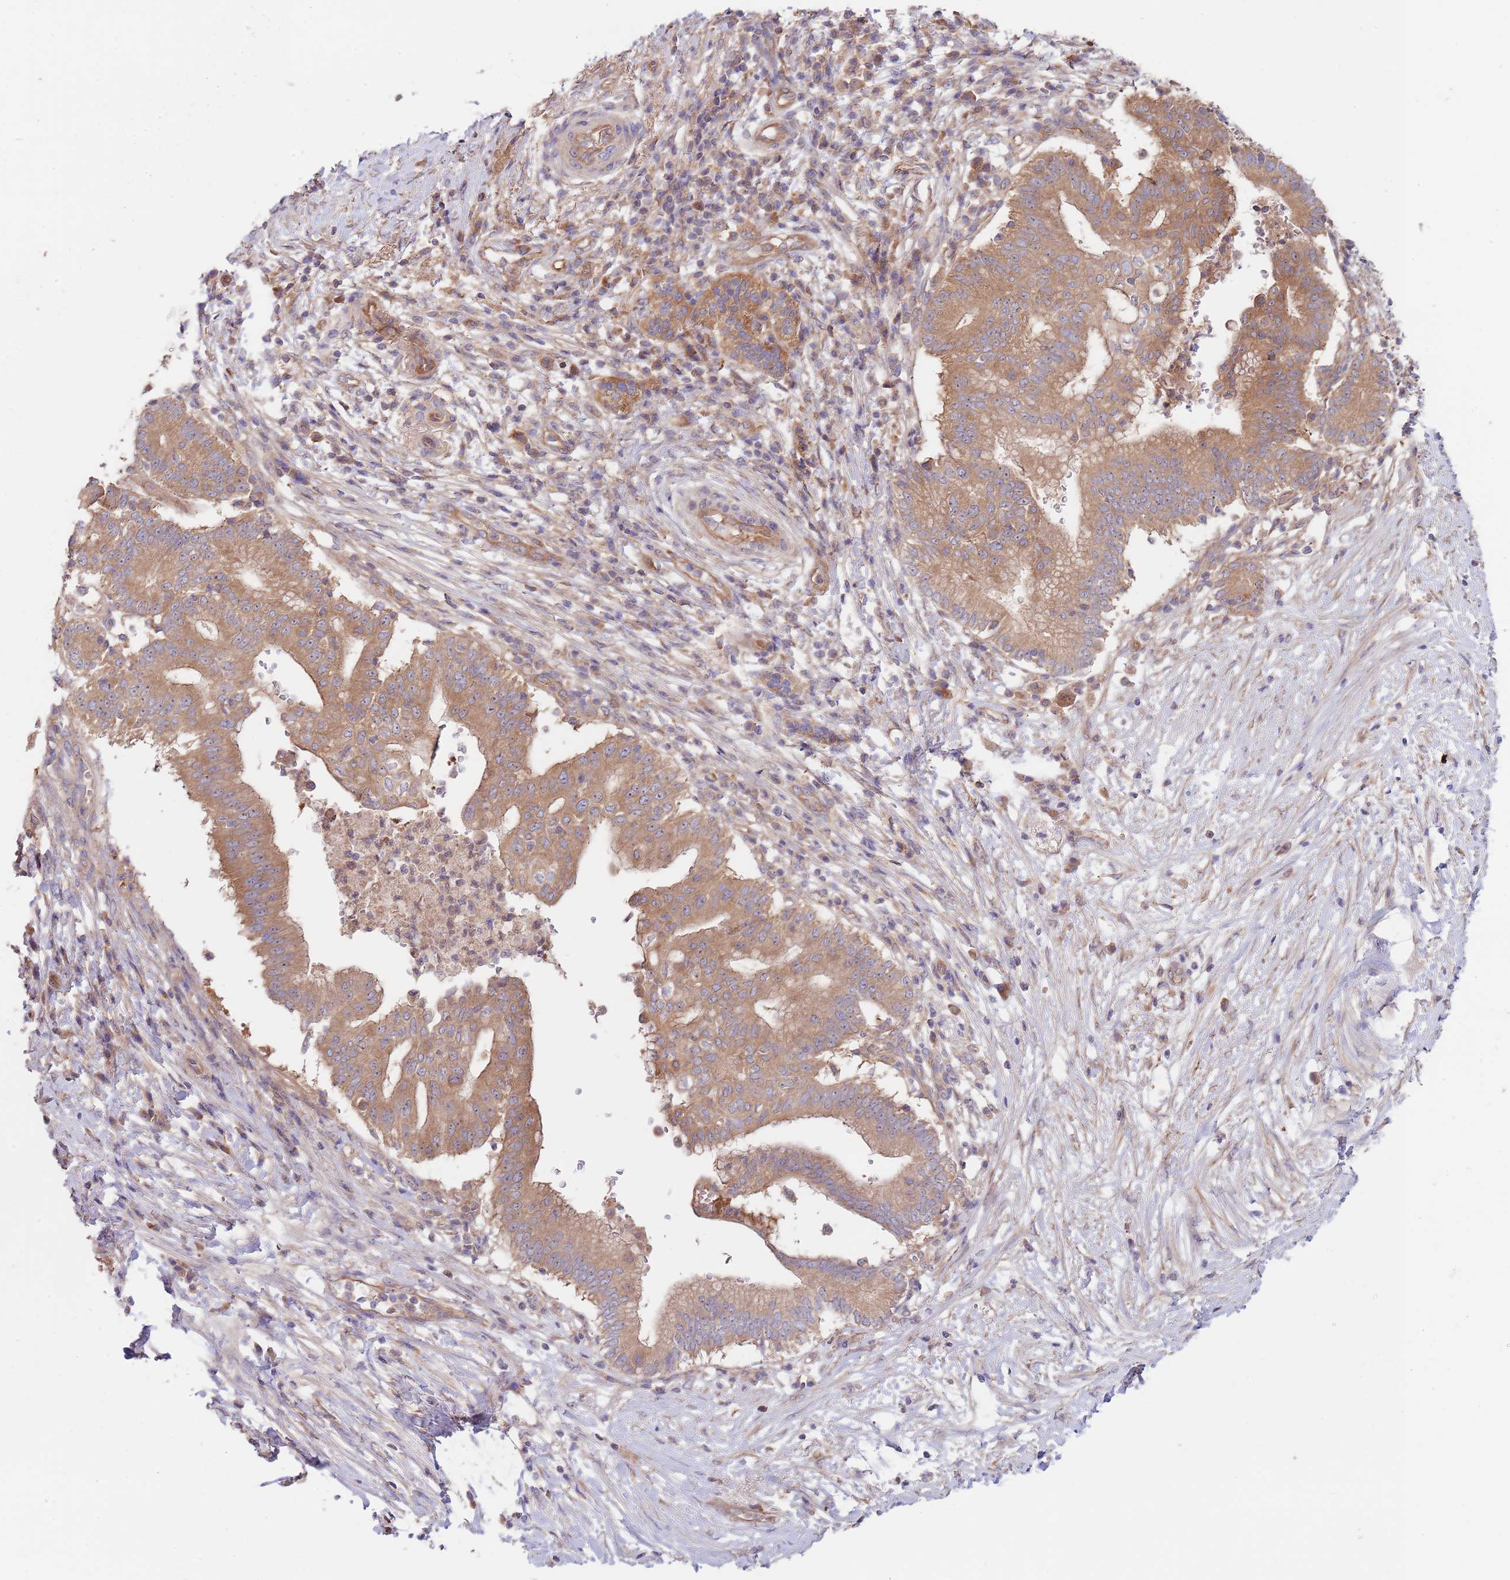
{"staining": {"intensity": "moderate", "quantity": ">75%", "location": "cytoplasmic/membranous"}, "tissue": "pancreatic cancer", "cell_type": "Tumor cells", "image_type": "cancer", "snomed": [{"axis": "morphology", "description": "Adenocarcinoma, NOS"}, {"axis": "topography", "description": "Pancreas"}], "caption": "A medium amount of moderate cytoplasmic/membranous expression is present in about >75% of tumor cells in pancreatic cancer tissue.", "gene": "EIF3F", "patient": {"sex": "male", "age": 68}}